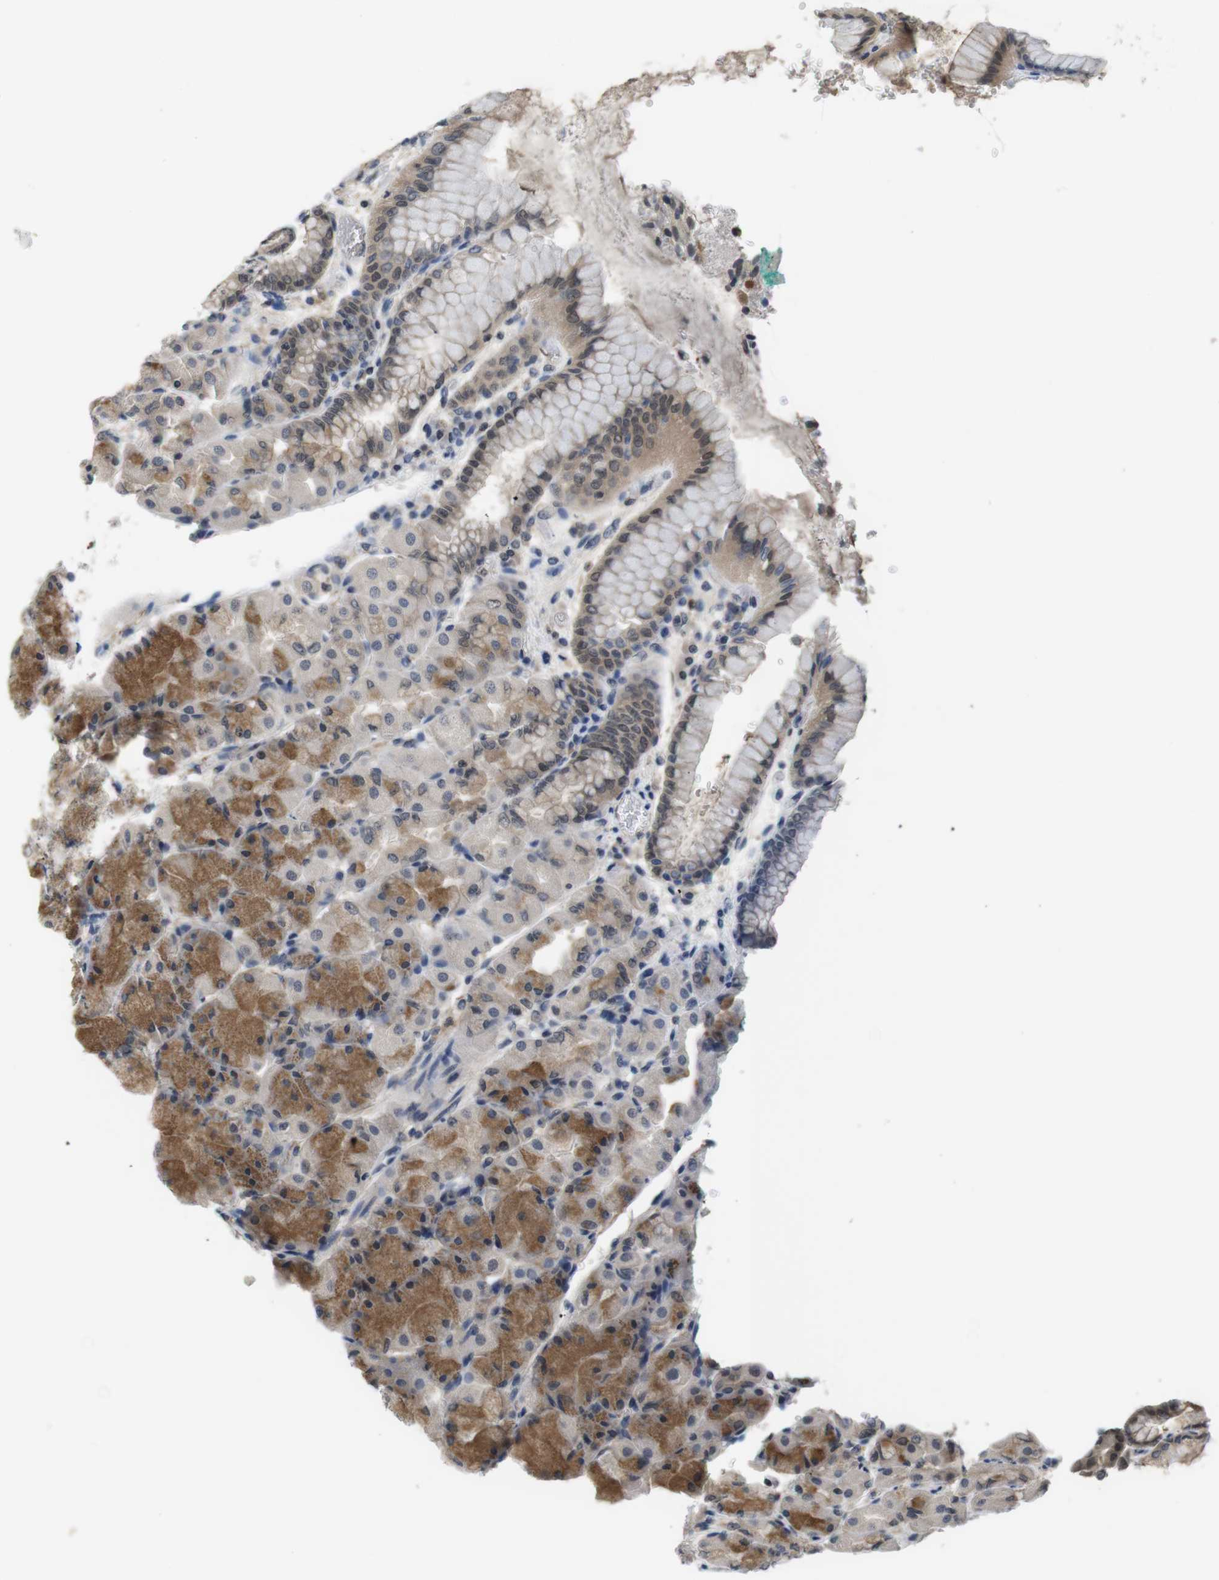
{"staining": {"intensity": "moderate", "quantity": "25%-75%", "location": "cytoplasmic/membranous,nuclear"}, "tissue": "stomach", "cell_type": "Glandular cells", "image_type": "normal", "snomed": [{"axis": "morphology", "description": "Normal tissue, NOS"}, {"axis": "topography", "description": "Stomach, upper"}], "caption": "The photomicrograph reveals immunohistochemical staining of unremarkable stomach. There is moderate cytoplasmic/membranous,nuclear staining is seen in approximately 25%-75% of glandular cells.", "gene": "FADD", "patient": {"sex": "female", "age": 56}}